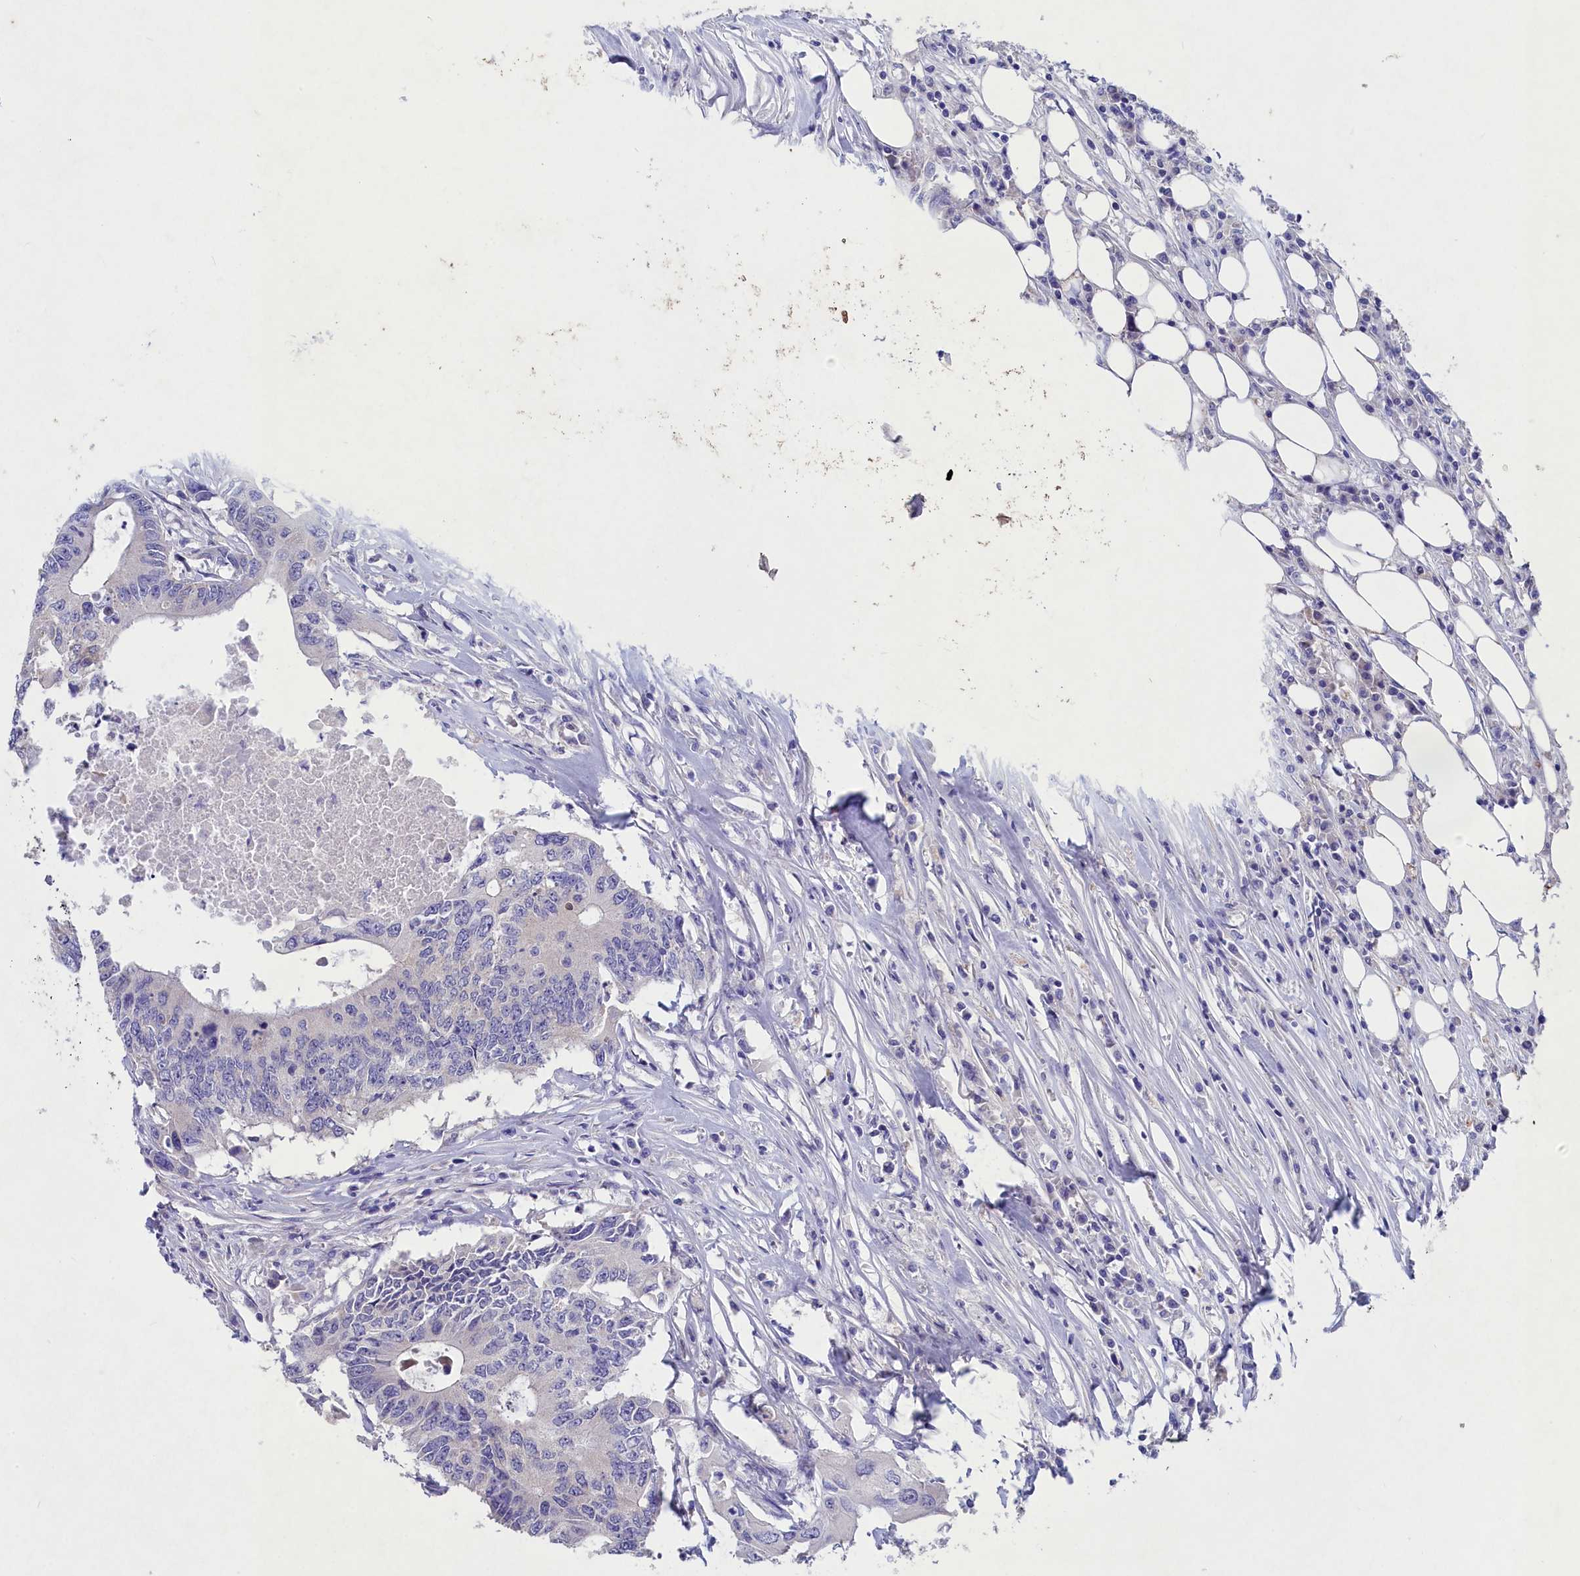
{"staining": {"intensity": "negative", "quantity": "none", "location": "none"}, "tissue": "colorectal cancer", "cell_type": "Tumor cells", "image_type": "cancer", "snomed": [{"axis": "morphology", "description": "Adenocarcinoma, NOS"}, {"axis": "topography", "description": "Colon"}], "caption": "Immunohistochemical staining of colorectal cancer exhibits no significant expression in tumor cells. Brightfield microscopy of IHC stained with DAB (brown) and hematoxylin (blue), captured at high magnification.", "gene": "PRDM12", "patient": {"sex": "male", "age": 71}}